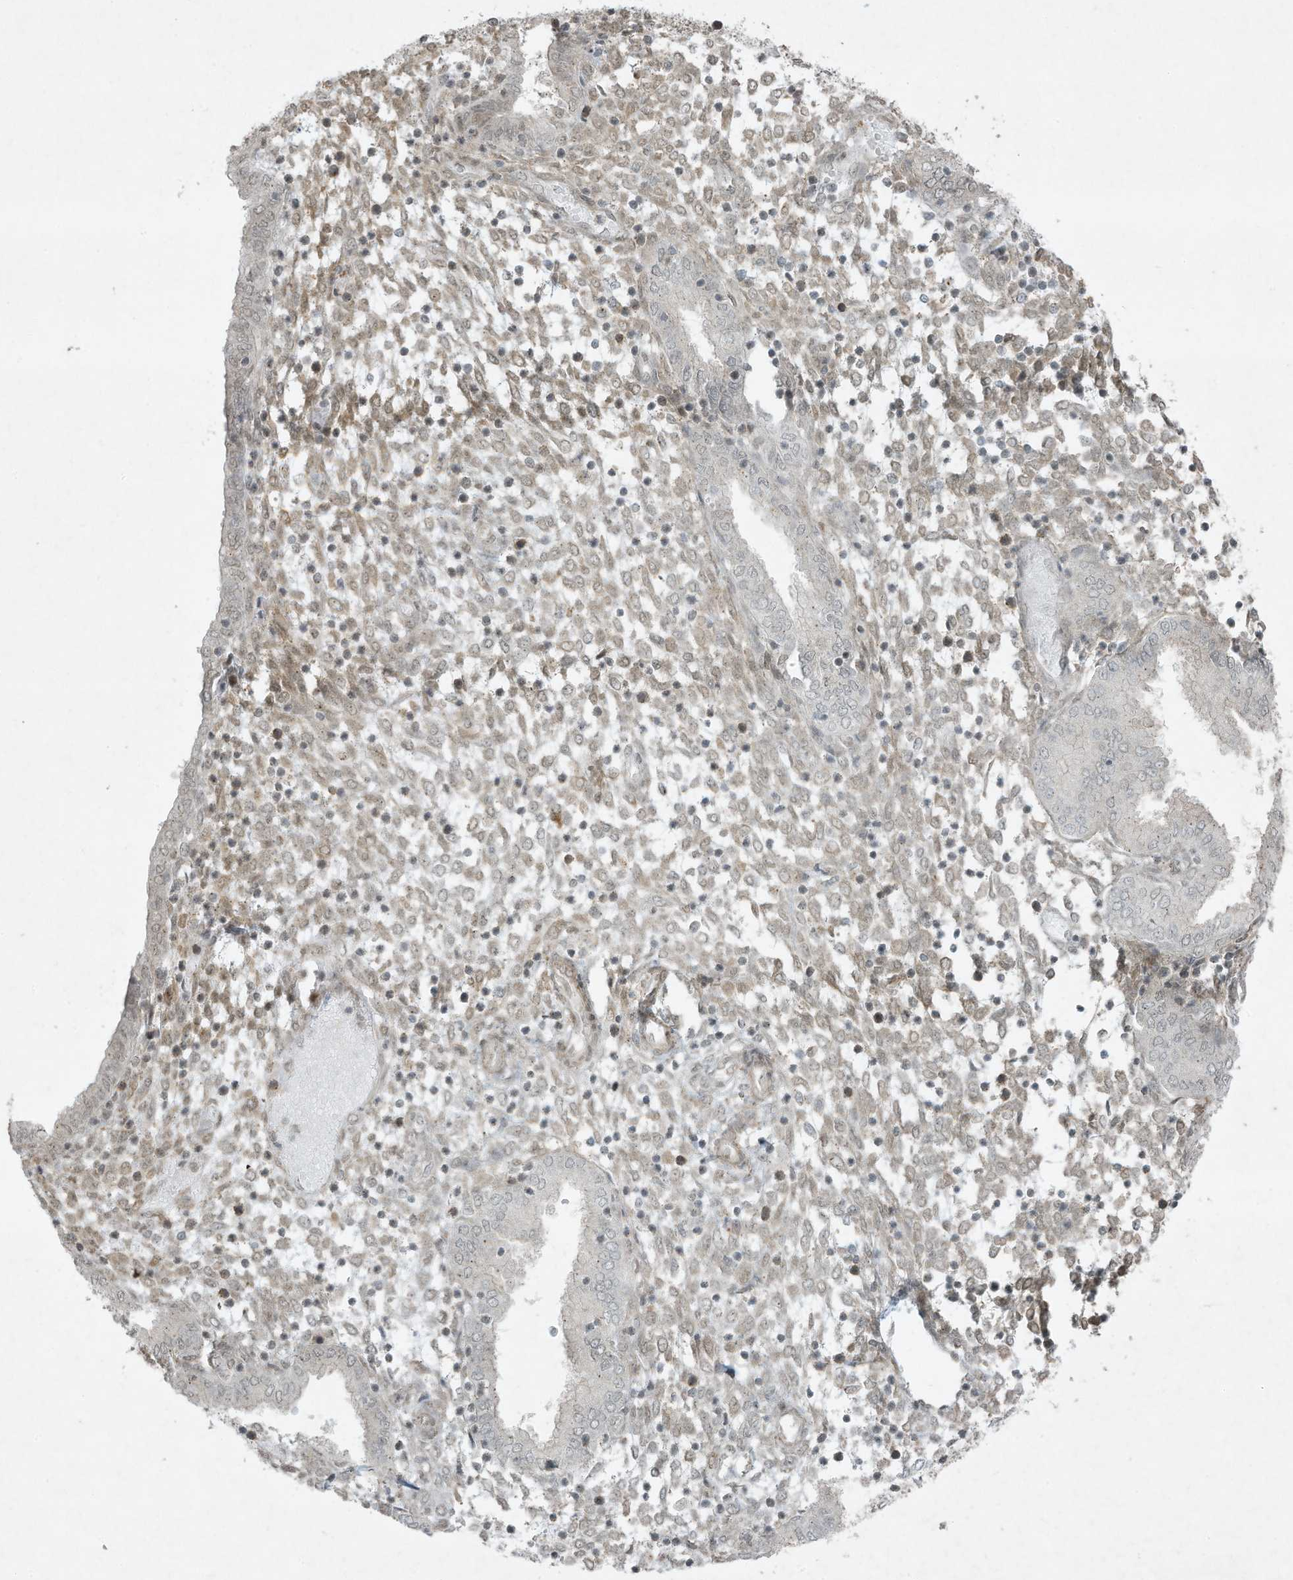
{"staining": {"intensity": "weak", "quantity": "<25%", "location": "cytoplasmic/membranous,nuclear"}, "tissue": "endometrium", "cell_type": "Cells in endometrial stroma", "image_type": "normal", "snomed": [{"axis": "morphology", "description": "Normal tissue, NOS"}, {"axis": "topography", "description": "Endometrium"}], "caption": "High power microscopy photomicrograph of an immunohistochemistry (IHC) image of normal endometrium, revealing no significant staining in cells in endometrial stroma.", "gene": "ZNF263", "patient": {"sex": "female", "age": 53}}